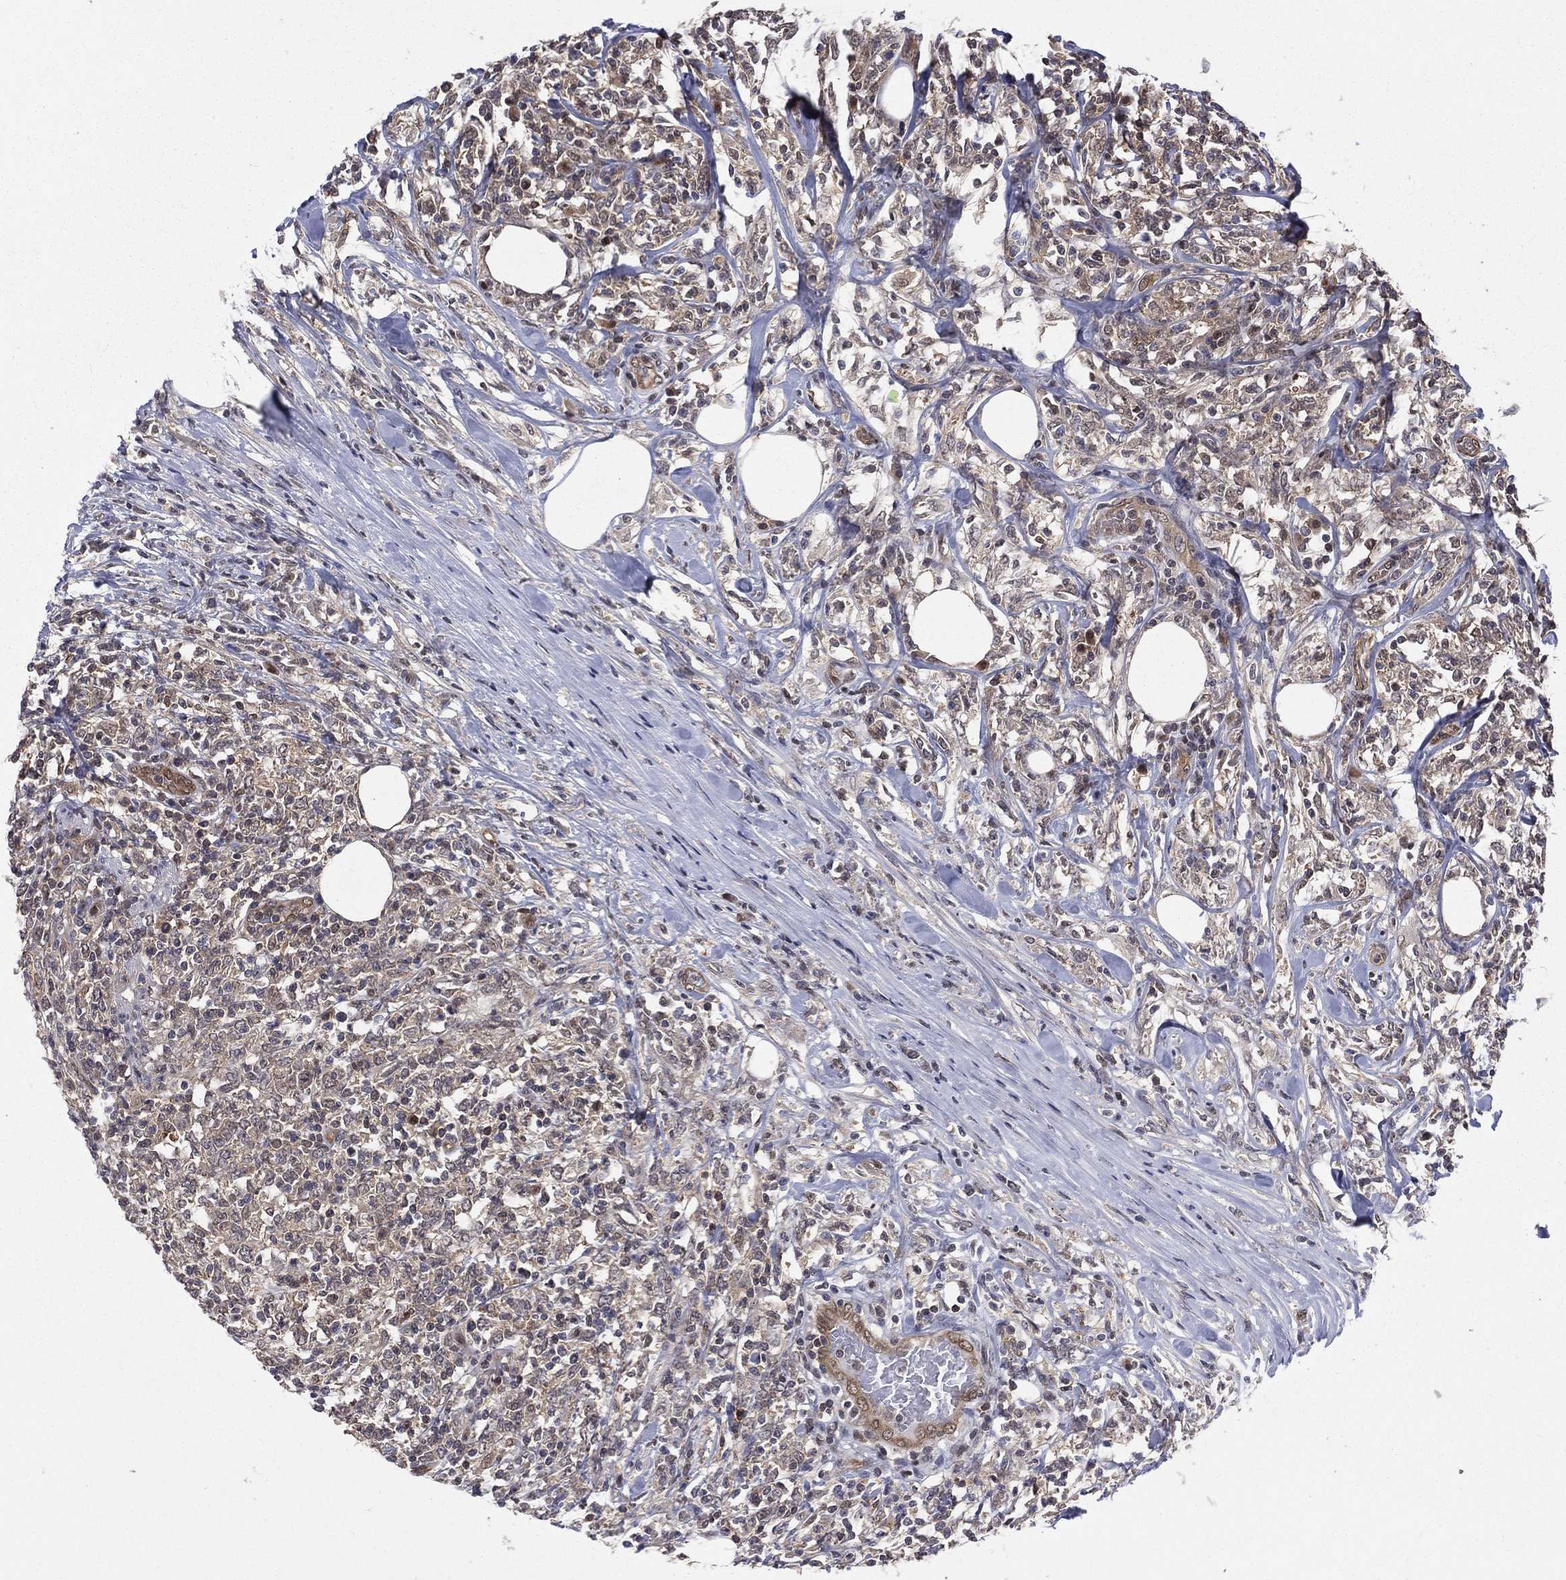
{"staining": {"intensity": "weak", "quantity": "<25%", "location": "cytoplasmic/membranous"}, "tissue": "lymphoma", "cell_type": "Tumor cells", "image_type": "cancer", "snomed": [{"axis": "morphology", "description": "Malignant lymphoma, non-Hodgkin's type, High grade"}, {"axis": "topography", "description": "Lymph node"}], "caption": "A histopathology image of human lymphoma is negative for staining in tumor cells. (DAB immunohistochemistry (IHC) visualized using brightfield microscopy, high magnification).", "gene": "GMPR2", "patient": {"sex": "female", "age": 84}}